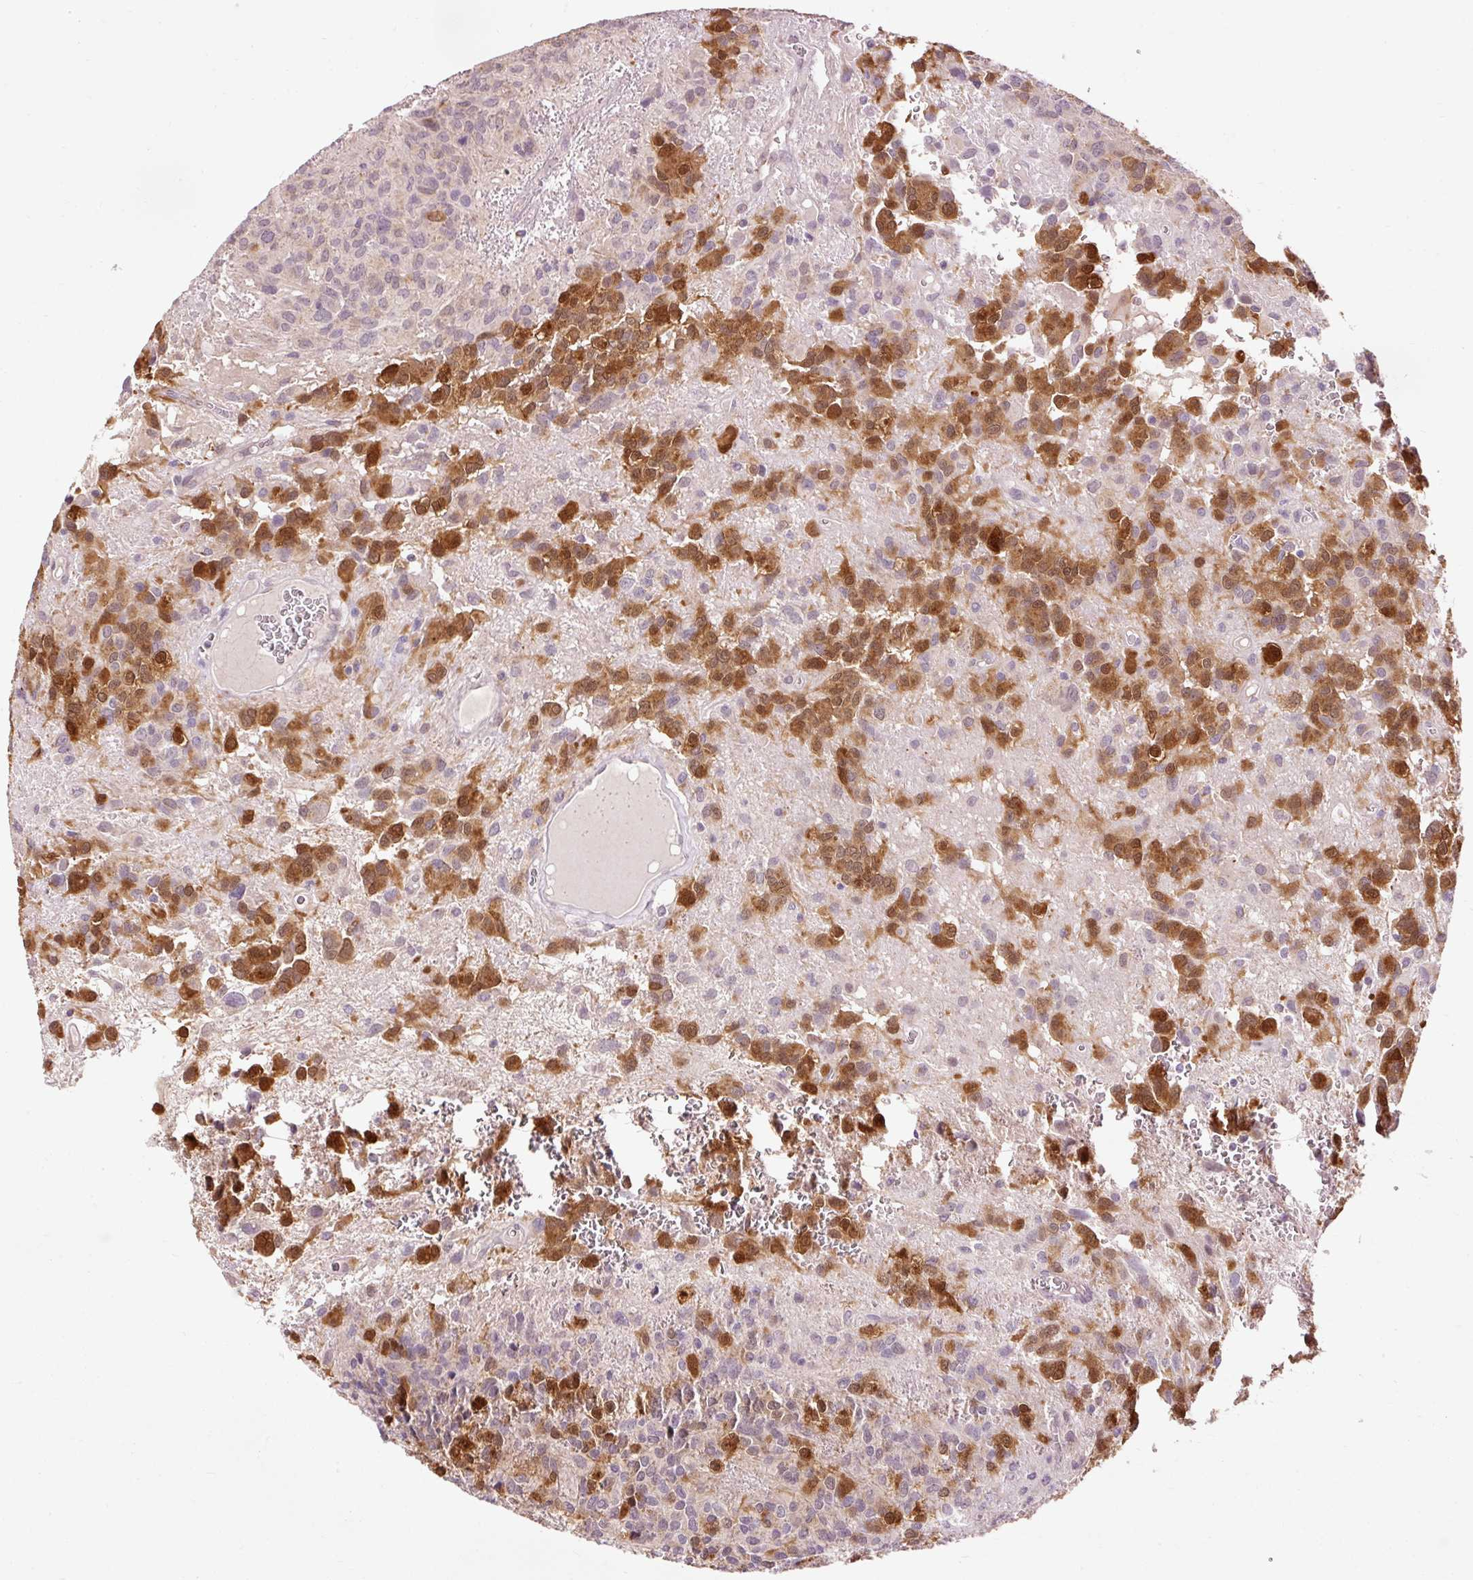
{"staining": {"intensity": "strong", "quantity": "<25%", "location": "cytoplasmic/membranous"}, "tissue": "glioma", "cell_type": "Tumor cells", "image_type": "cancer", "snomed": [{"axis": "morphology", "description": "Glioma, malignant, Low grade"}, {"axis": "topography", "description": "Brain"}], "caption": "Malignant low-grade glioma was stained to show a protein in brown. There is medium levels of strong cytoplasmic/membranous staining in about <25% of tumor cells.", "gene": "PRDX5", "patient": {"sex": "male", "age": 56}}